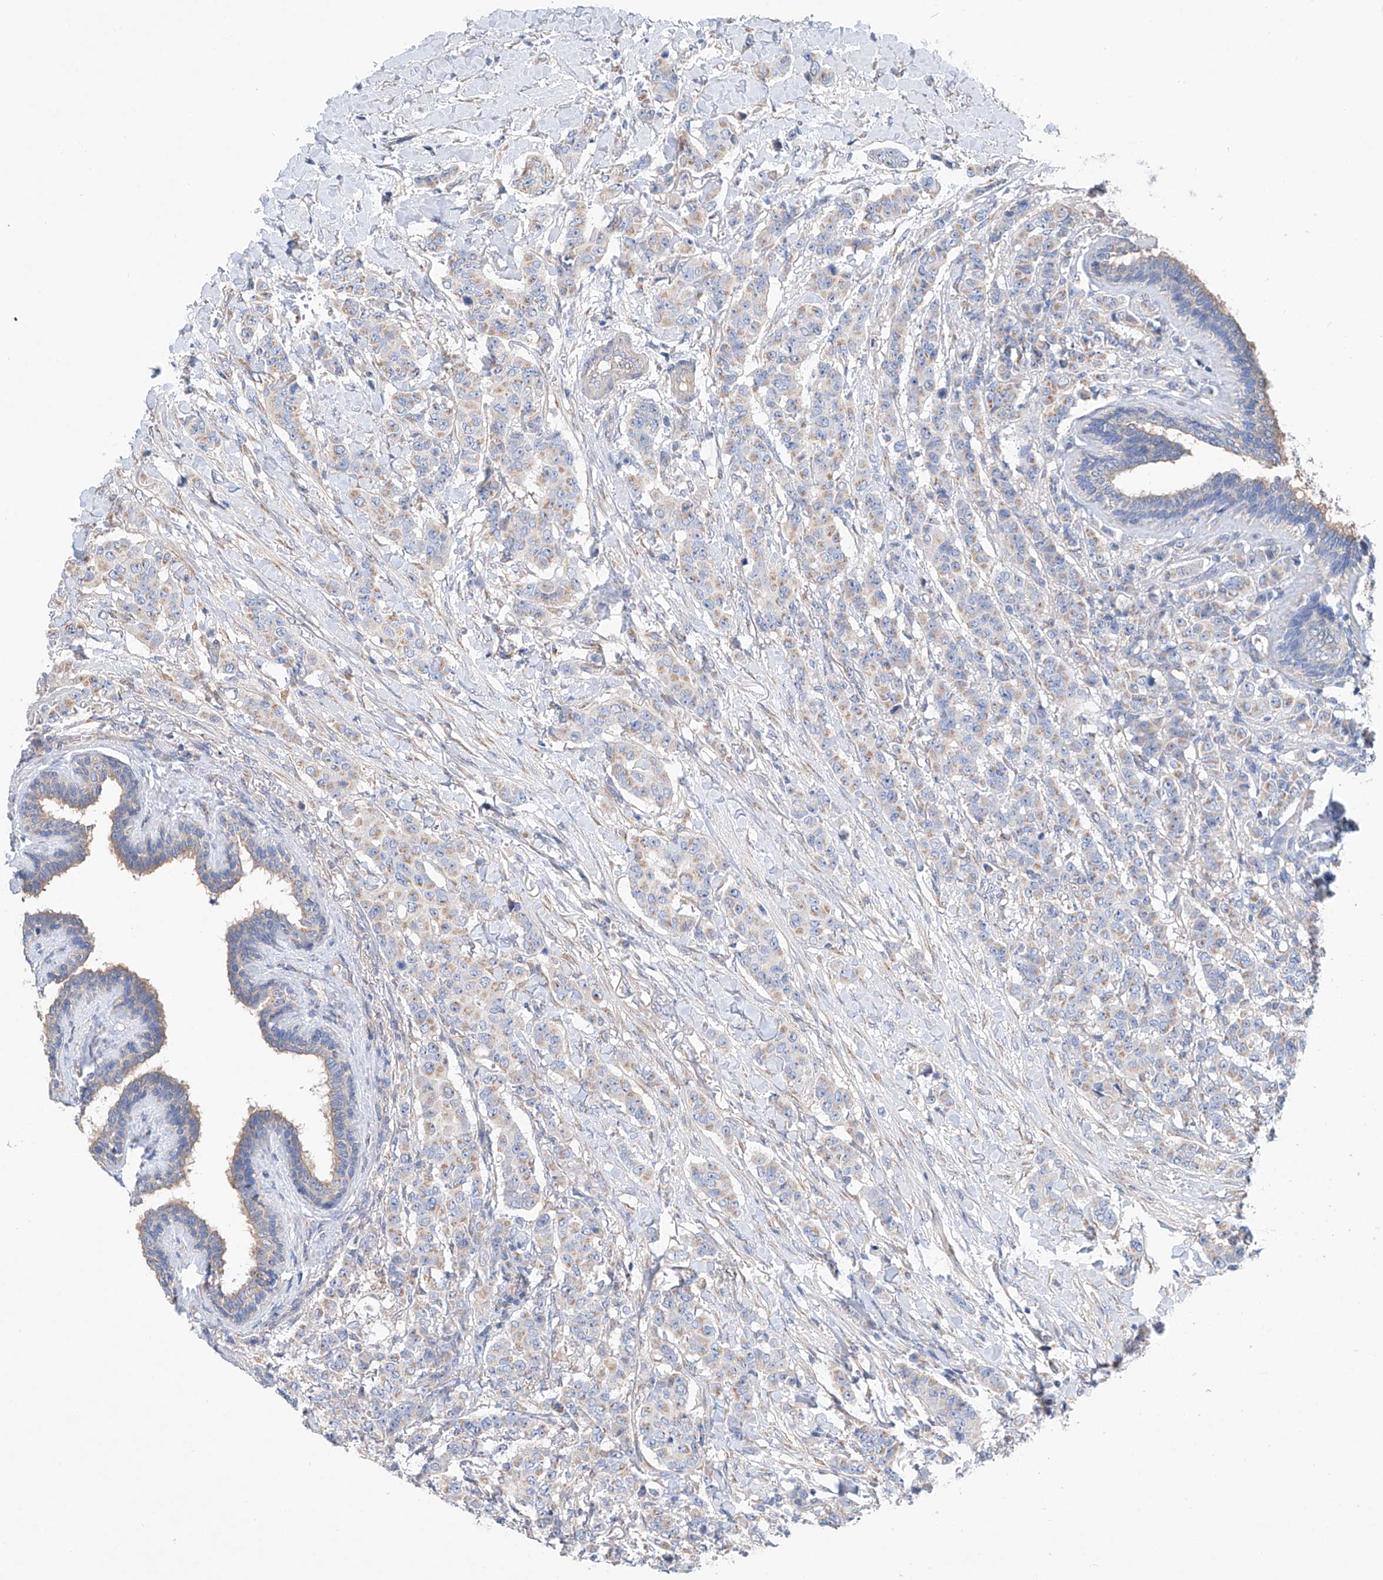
{"staining": {"intensity": "weak", "quantity": "25%-75%", "location": "cytoplasmic/membranous"}, "tissue": "breast cancer", "cell_type": "Tumor cells", "image_type": "cancer", "snomed": [{"axis": "morphology", "description": "Duct carcinoma"}, {"axis": "topography", "description": "Breast"}], "caption": "Breast cancer stained for a protein demonstrates weak cytoplasmic/membranous positivity in tumor cells.", "gene": "SLC22A7", "patient": {"sex": "female", "age": 40}}